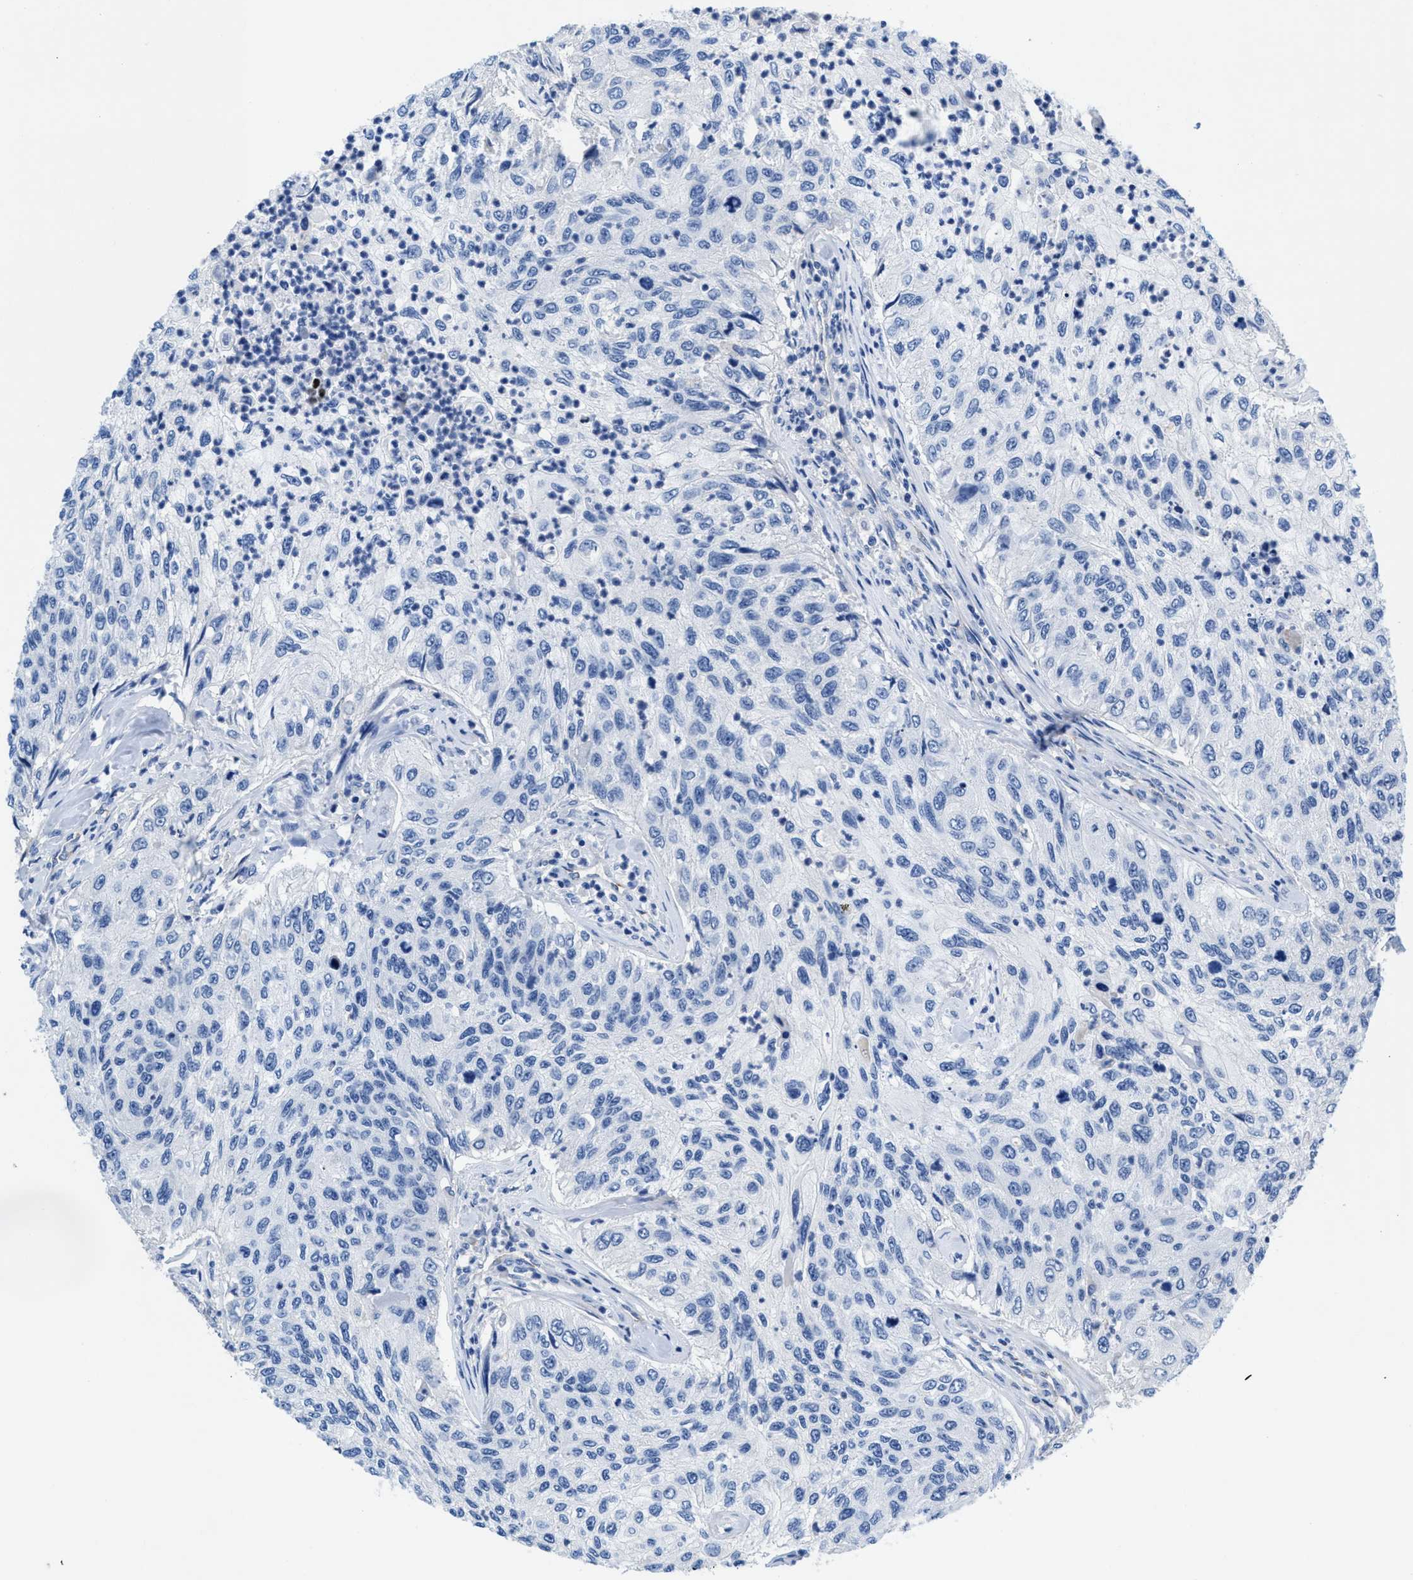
{"staining": {"intensity": "negative", "quantity": "none", "location": "none"}, "tissue": "urothelial cancer", "cell_type": "Tumor cells", "image_type": "cancer", "snomed": [{"axis": "morphology", "description": "Urothelial carcinoma, High grade"}, {"axis": "topography", "description": "Urinary bladder"}], "caption": "This is an immunohistochemistry micrograph of urothelial cancer. There is no positivity in tumor cells.", "gene": "SLFN13", "patient": {"sex": "female", "age": 60}}